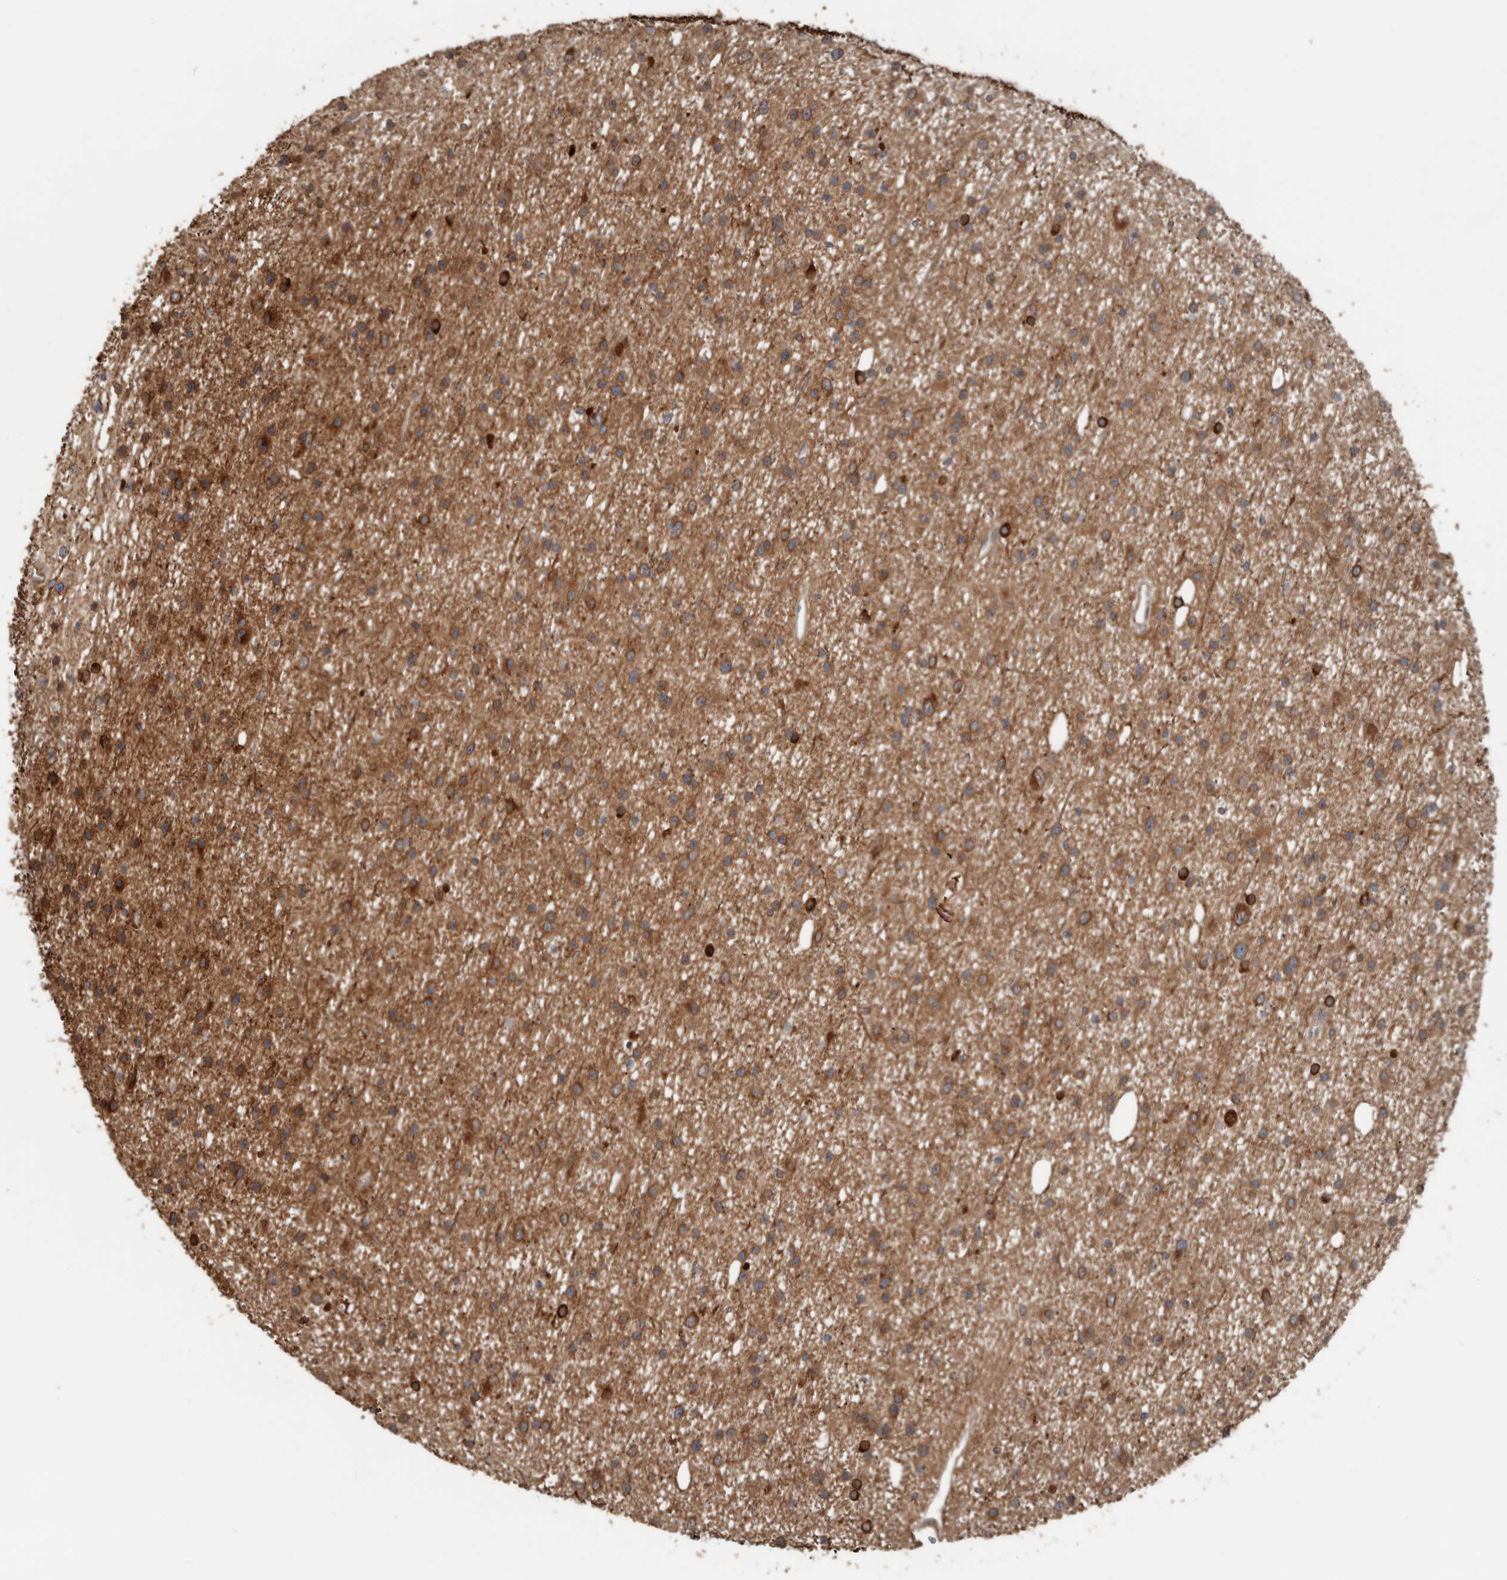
{"staining": {"intensity": "moderate", "quantity": ">75%", "location": "cytoplasmic/membranous"}, "tissue": "glioma", "cell_type": "Tumor cells", "image_type": "cancer", "snomed": [{"axis": "morphology", "description": "Glioma, malignant, Low grade"}, {"axis": "topography", "description": "Cerebral cortex"}], "caption": "IHC (DAB) staining of malignant glioma (low-grade) demonstrates moderate cytoplasmic/membranous protein expression in about >75% of tumor cells.", "gene": "EXOC3L1", "patient": {"sex": "female", "age": 39}}